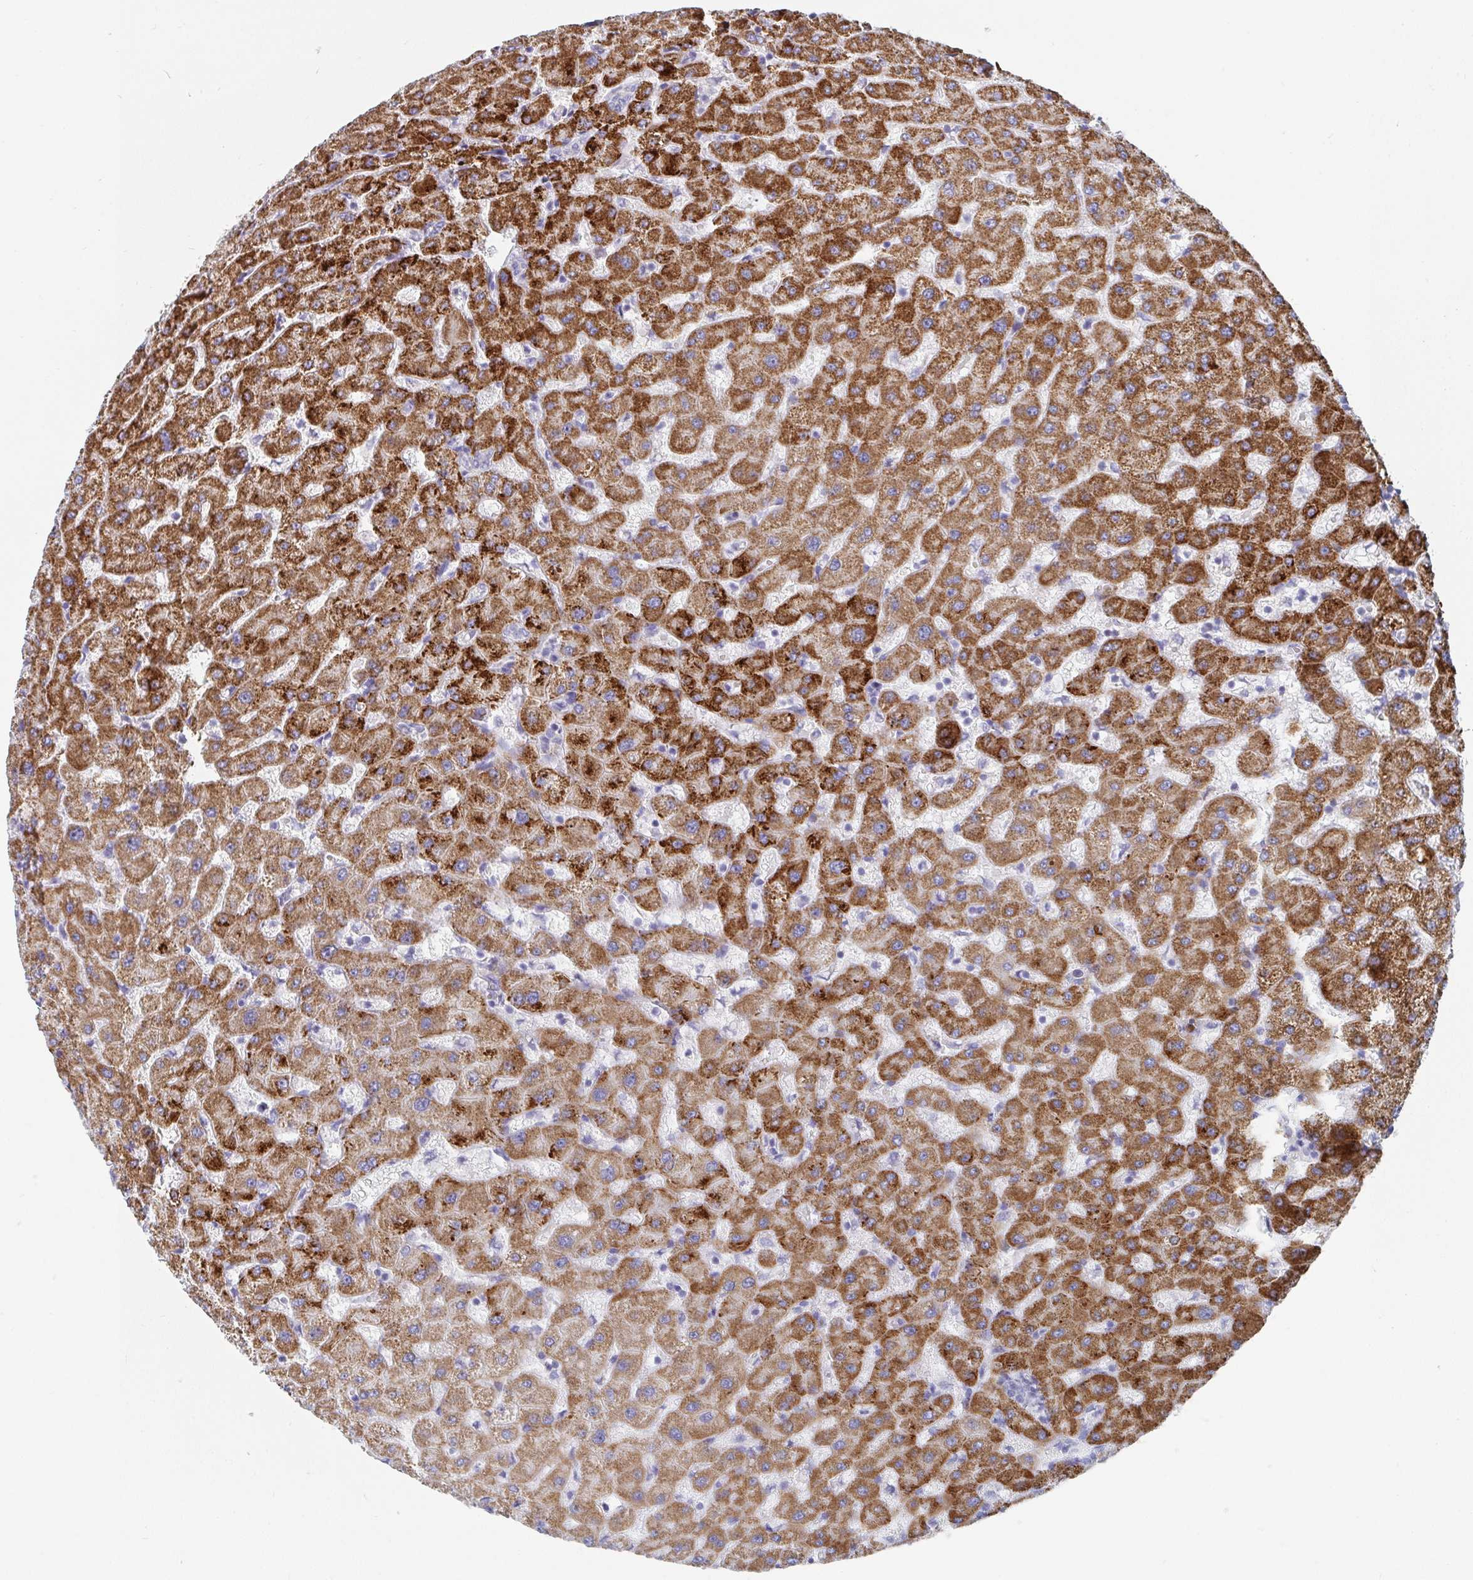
{"staining": {"intensity": "negative", "quantity": "none", "location": "none"}, "tissue": "liver", "cell_type": "Cholangiocytes", "image_type": "normal", "snomed": [{"axis": "morphology", "description": "Normal tissue, NOS"}, {"axis": "topography", "description": "Liver"}], "caption": "Immunohistochemical staining of normal human liver reveals no significant staining in cholangiocytes.", "gene": "ATP5F1C", "patient": {"sex": "female", "age": 63}}